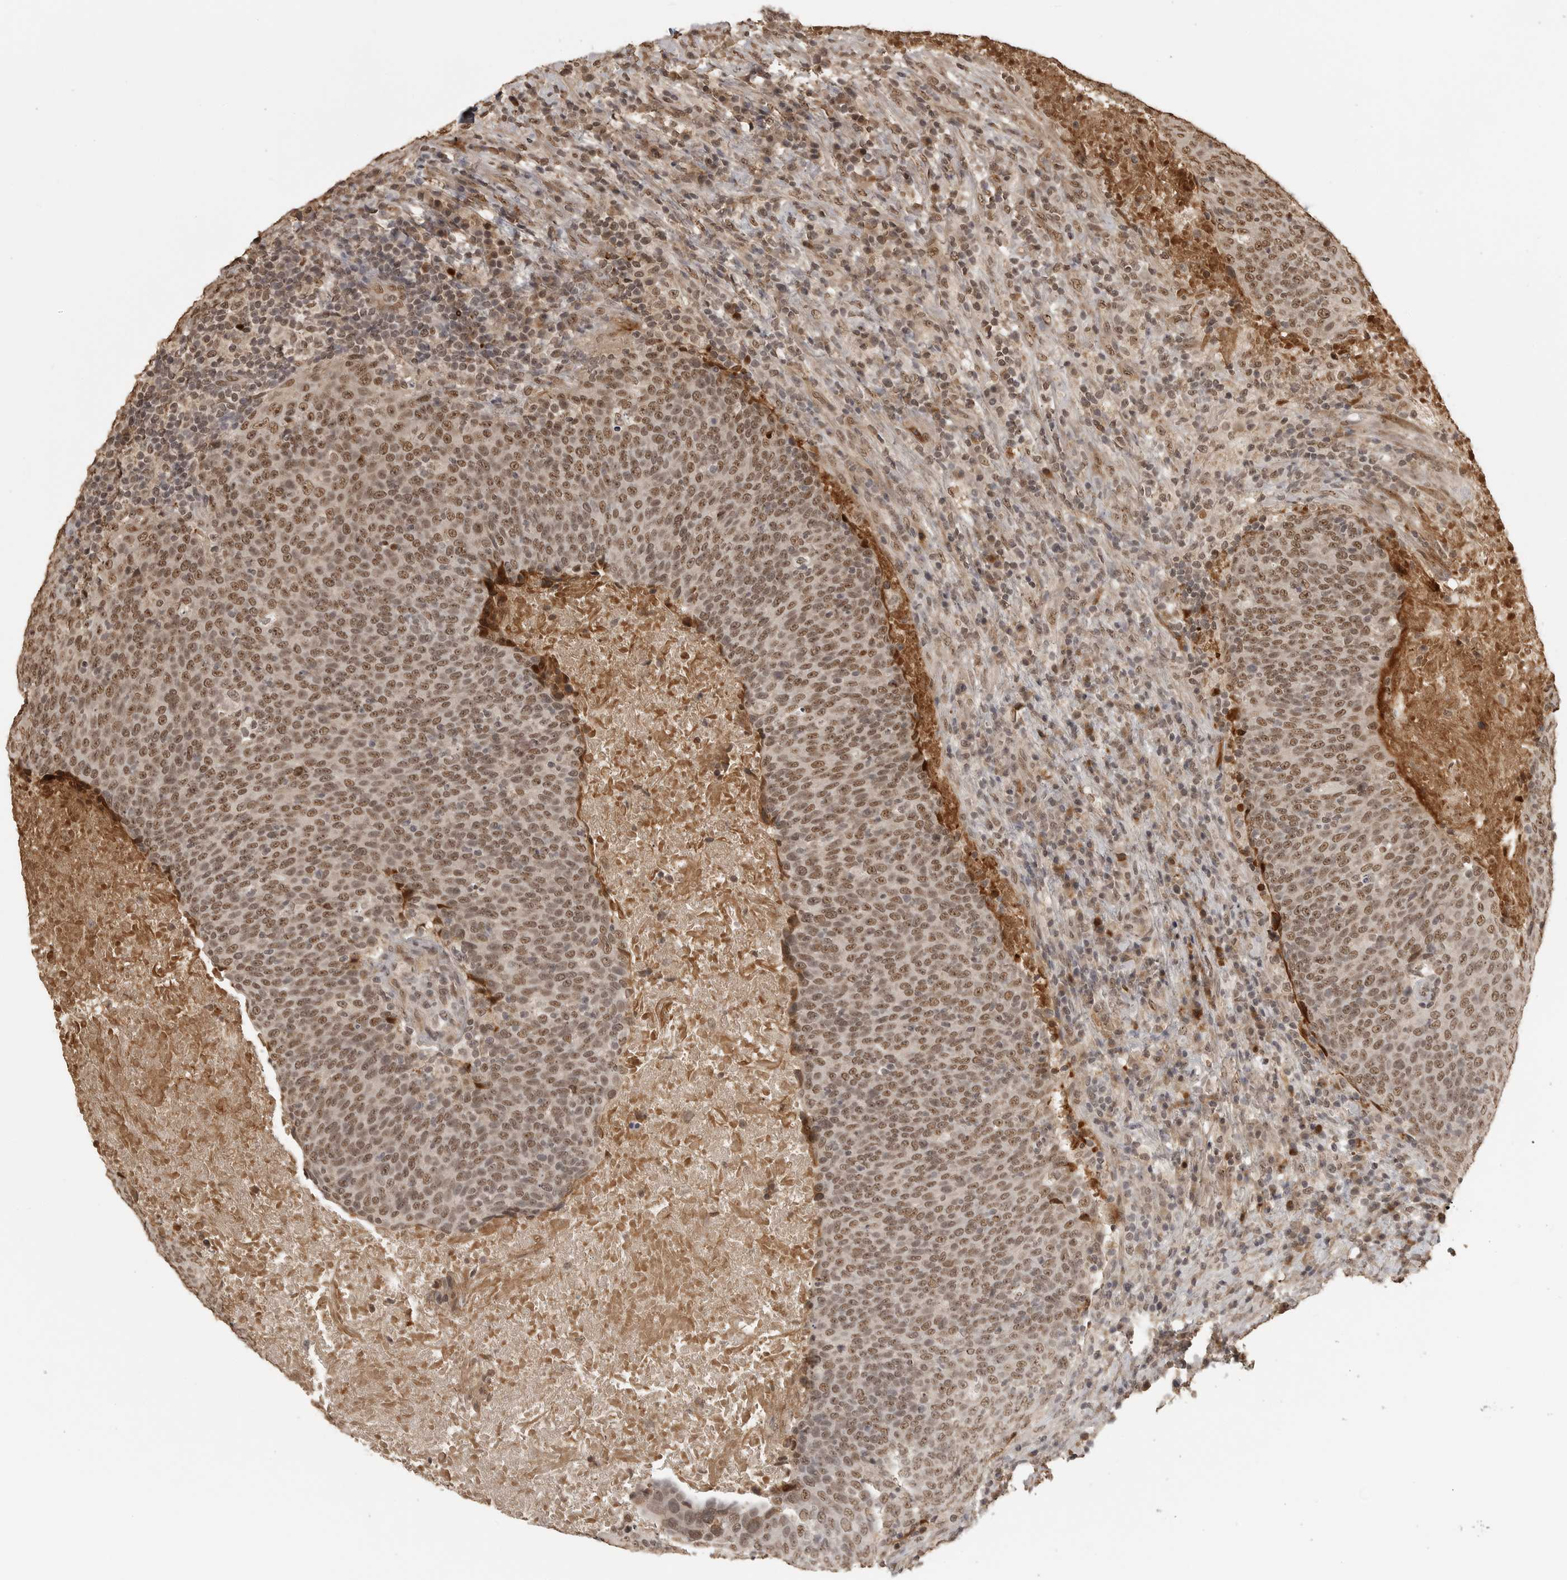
{"staining": {"intensity": "moderate", "quantity": ">75%", "location": "nuclear"}, "tissue": "head and neck cancer", "cell_type": "Tumor cells", "image_type": "cancer", "snomed": [{"axis": "morphology", "description": "Squamous cell carcinoma, NOS"}, {"axis": "morphology", "description": "Squamous cell carcinoma, metastatic, NOS"}, {"axis": "topography", "description": "Lymph node"}, {"axis": "topography", "description": "Head-Neck"}], "caption": "Human head and neck squamous cell carcinoma stained for a protein (brown) reveals moderate nuclear positive staining in approximately >75% of tumor cells.", "gene": "CLOCK", "patient": {"sex": "male", "age": 62}}